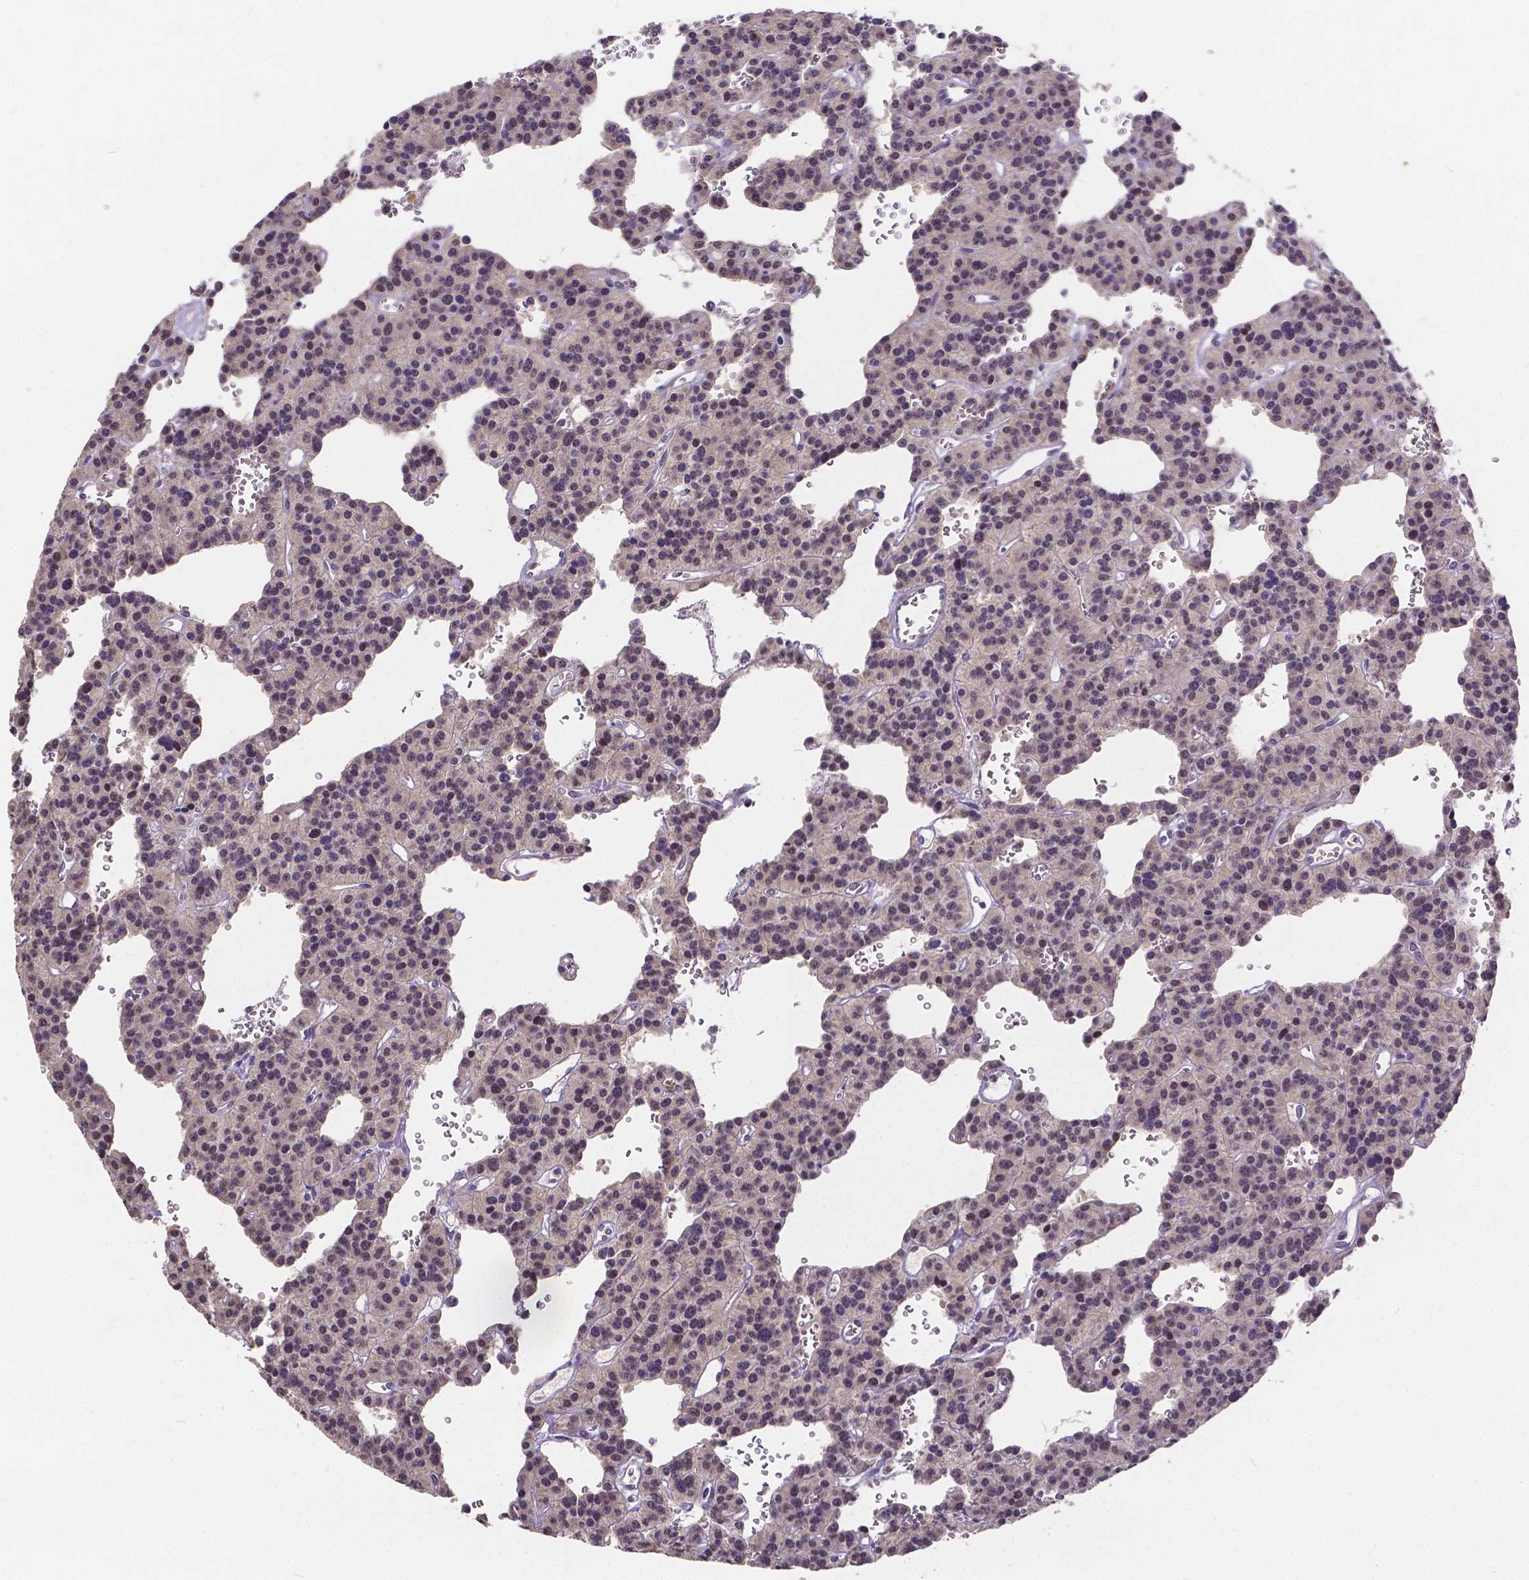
{"staining": {"intensity": "negative", "quantity": "none", "location": "none"}, "tissue": "carcinoid", "cell_type": "Tumor cells", "image_type": "cancer", "snomed": [{"axis": "morphology", "description": "Carcinoid, malignant, NOS"}, {"axis": "topography", "description": "Lung"}], "caption": "A histopathology image of human carcinoid (malignant) is negative for staining in tumor cells.", "gene": "CTNNA2", "patient": {"sex": "female", "age": 71}}